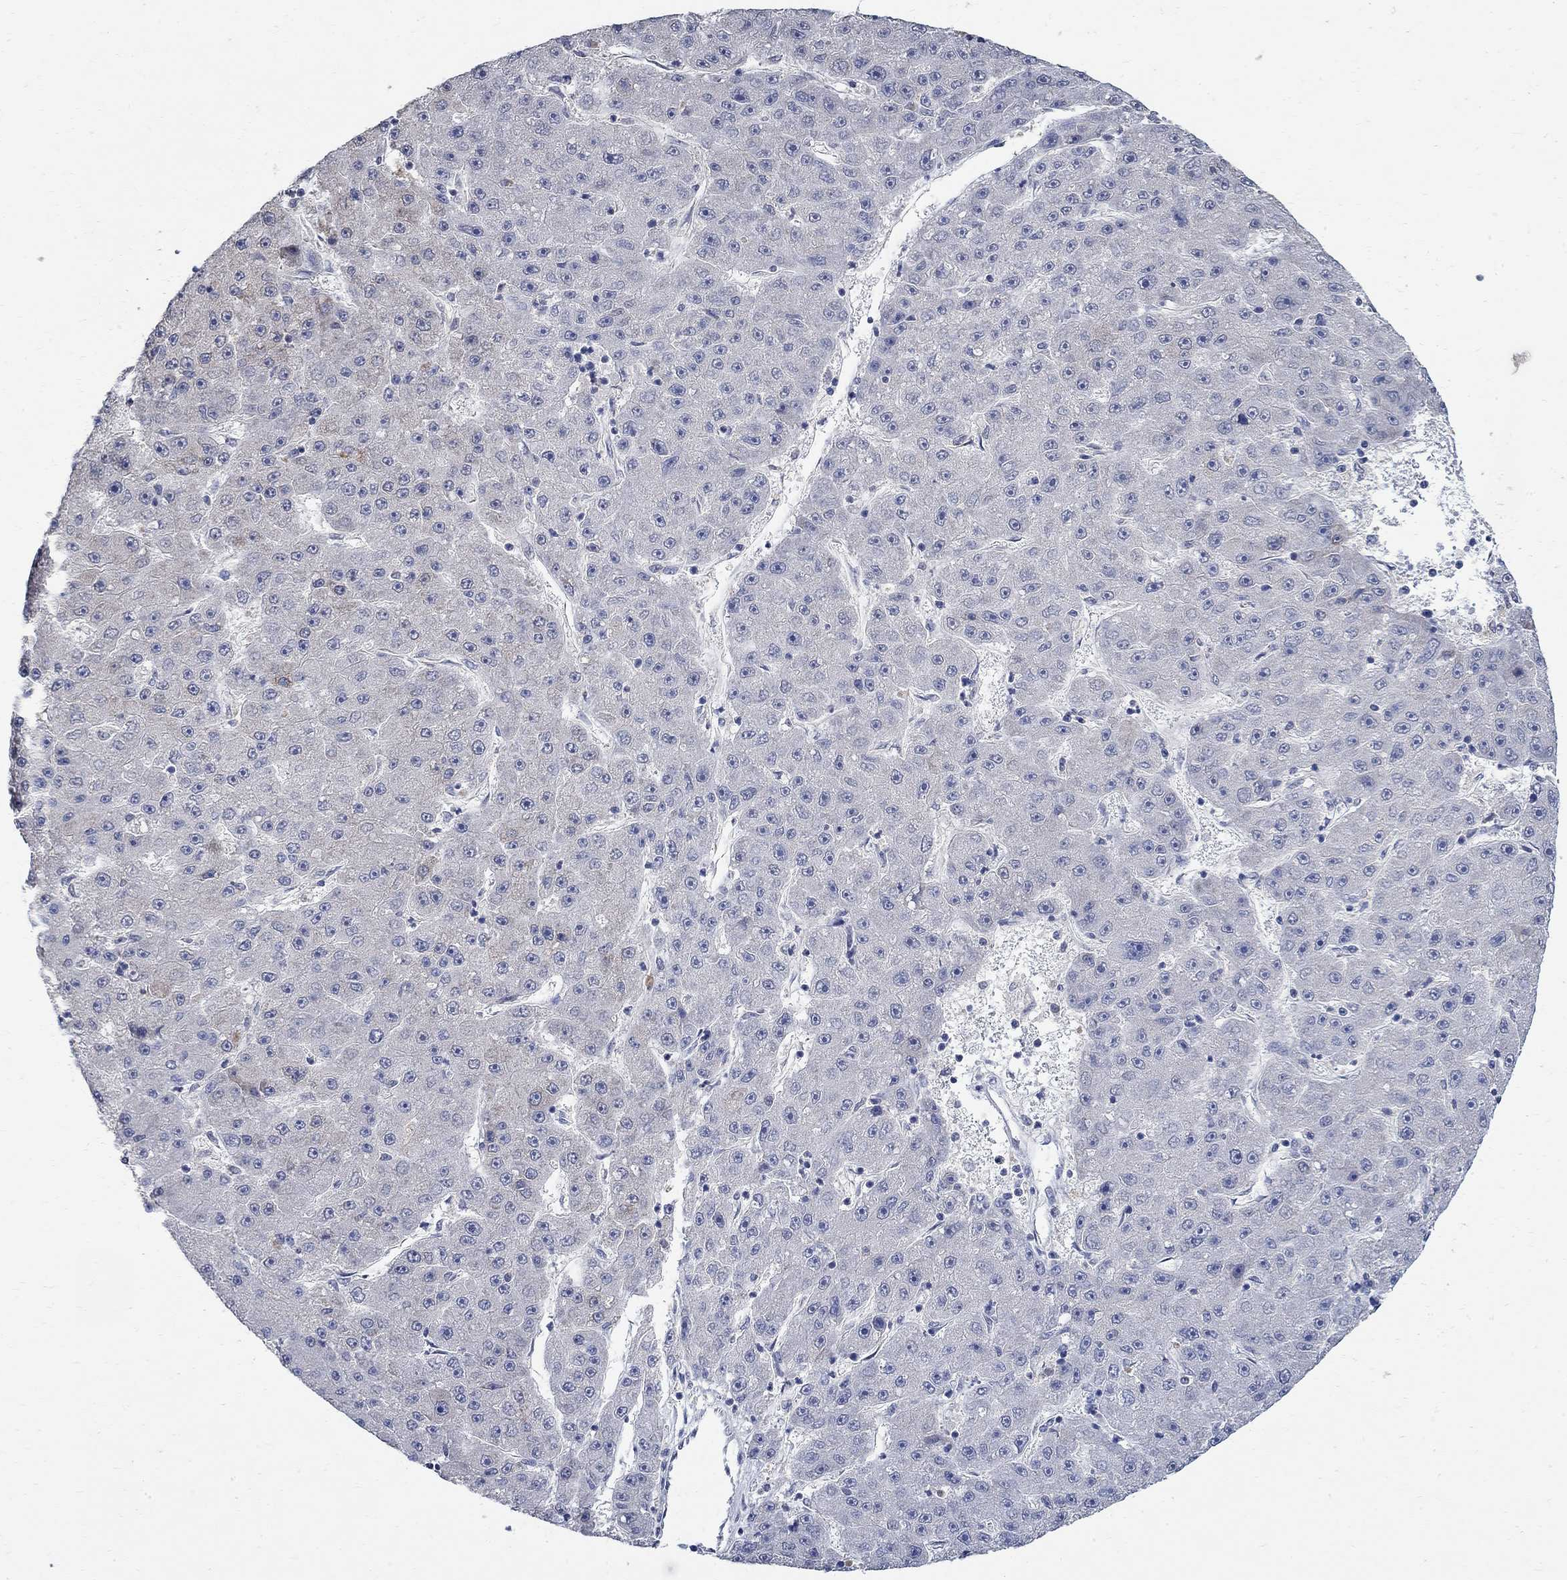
{"staining": {"intensity": "negative", "quantity": "none", "location": "none"}, "tissue": "liver cancer", "cell_type": "Tumor cells", "image_type": "cancer", "snomed": [{"axis": "morphology", "description": "Carcinoma, Hepatocellular, NOS"}, {"axis": "topography", "description": "Liver"}], "caption": "Histopathology image shows no significant protein staining in tumor cells of liver hepatocellular carcinoma. Nuclei are stained in blue.", "gene": "TMEM169", "patient": {"sex": "male", "age": 67}}